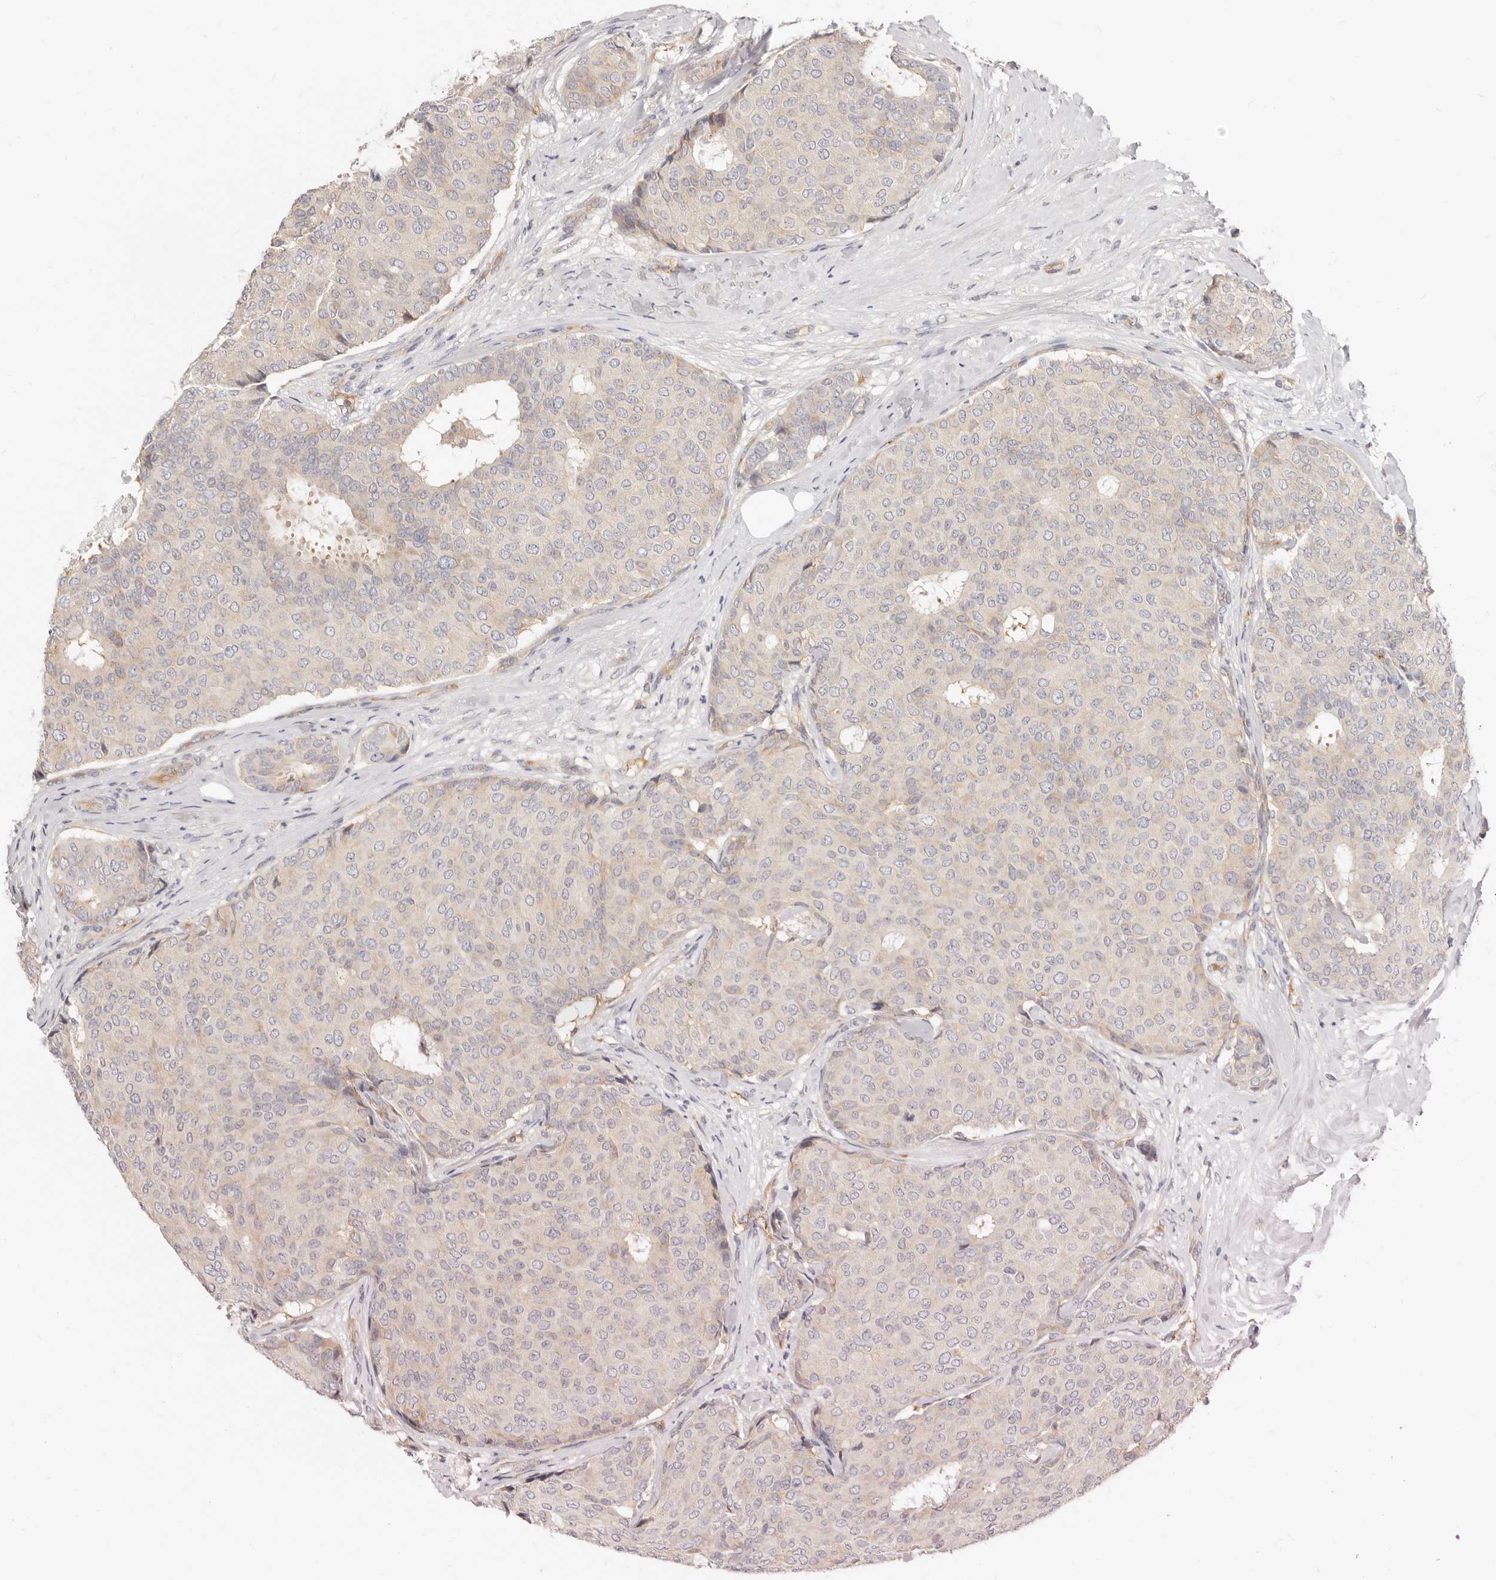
{"staining": {"intensity": "negative", "quantity": "none", "location": "none"}, "tissue": "breast cancer", "cell_type": "Tumor cells", "image_type": "cancer", "snomed": [{"axis": "morphology", "description": "Duct carcinoma"}, {"axis": "topography", "description": "Breast"}], "caption": "Tumor cells show no significant positivity in breast cancer (infiltrating ductal carcinoma).", "gene": "LTB4R2", "patient": {"sex": "female", "age": 75}}